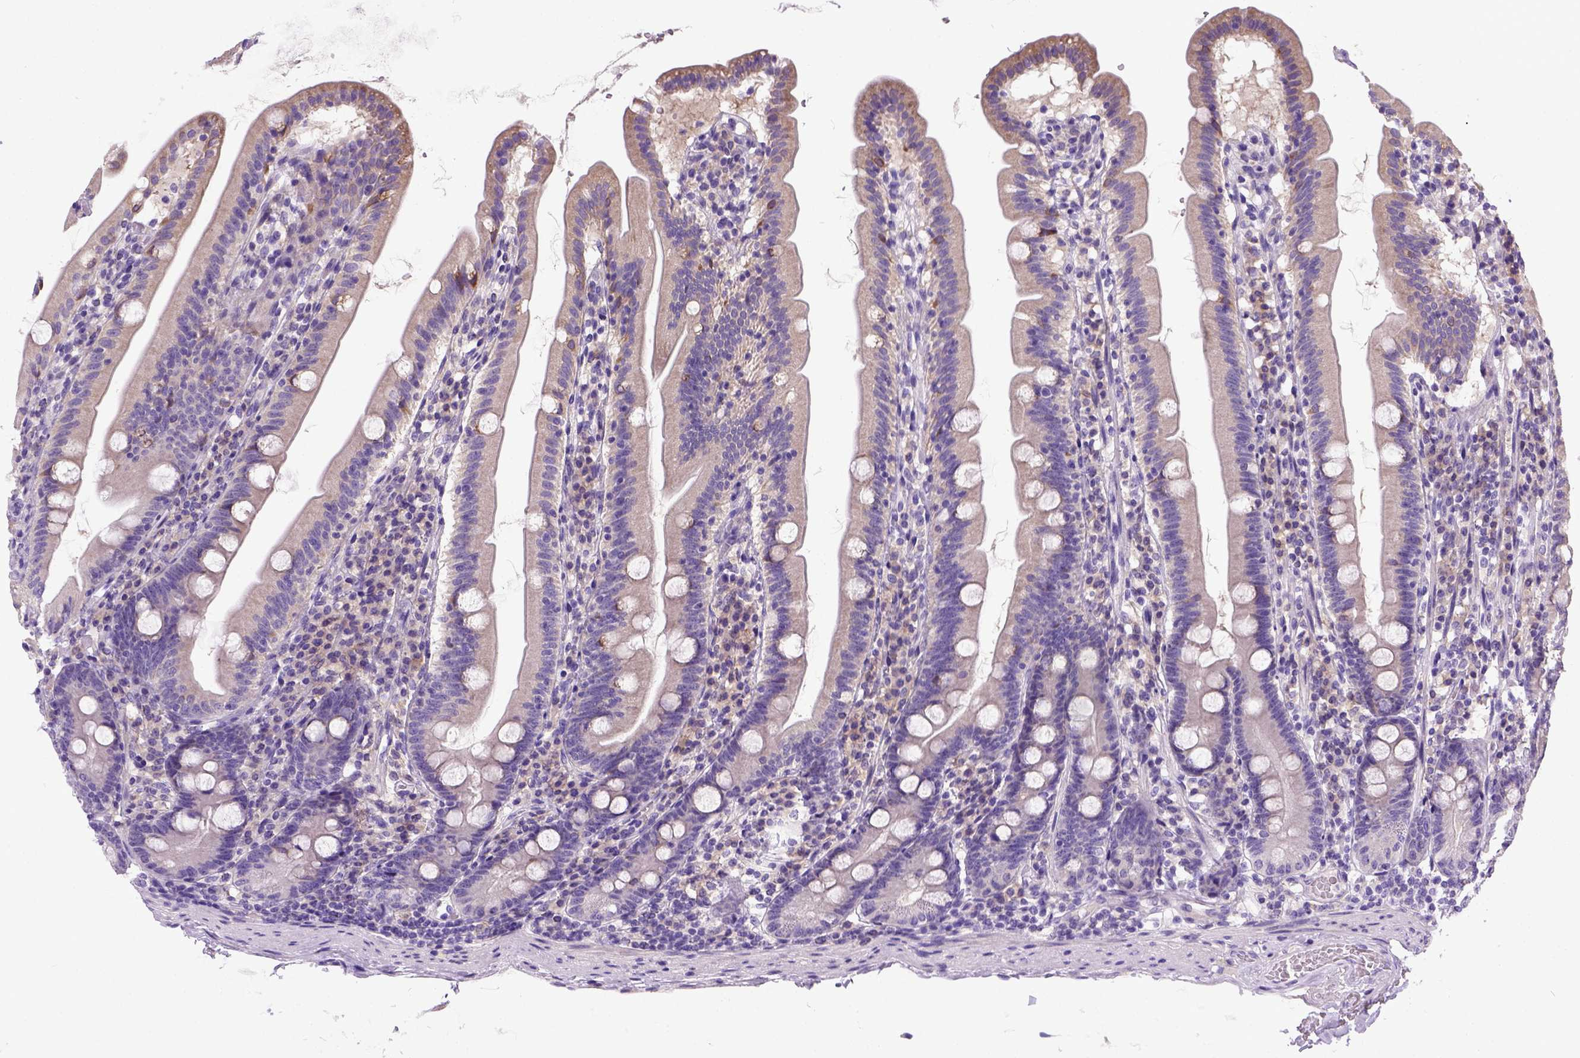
{"staining": {"intensity": "weak", "quantity": "<25%", "location": "nuclear"}, "tissue": "duodenum", "cell_type": "Glandular cells", "image_type": "normal", "snomed": [{"axis": "morphology", "description": "Normal tissue, NOS"}, {"axis": "topography", "description": "Duodenum"}], "caption": "An IHC histopathology image of unremarkable duodenum is shown. There is no staining in glandular cells of duodenum.", "gene": "NEK5", "patient": {"sex": "female", "age": 67}}